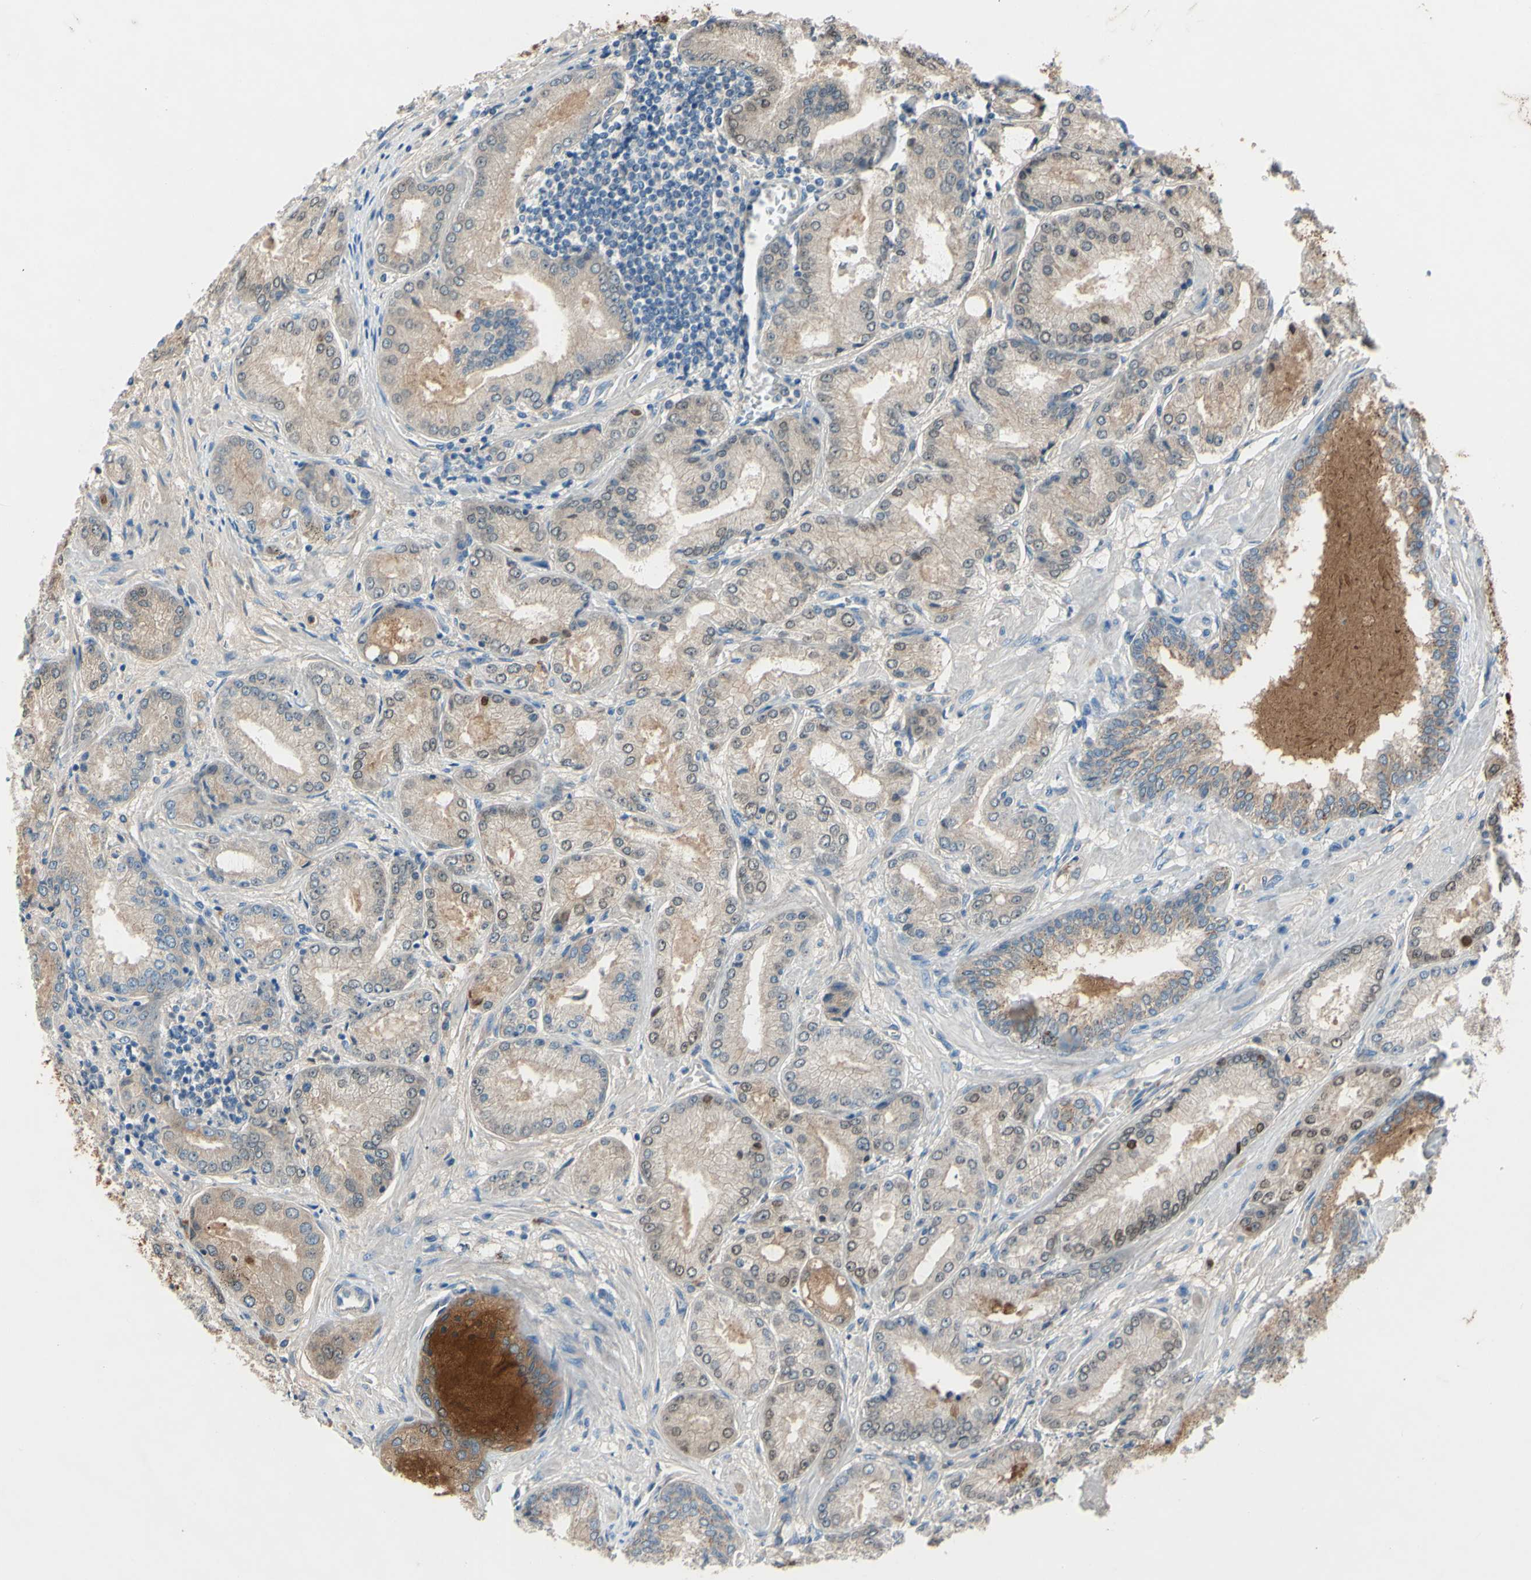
{"staining": {"intensity": "moderate", "quantity": "25%-75%", "location": "cytoplasmic/membranous,nuclear"}, "tissue": "prostate cancer", "cell_type": "Tumor cells", "image_type": "cancer", "snomed": [{"axis": "morphology", "description": "Adenocarcinoma, High grade"}, {"axis": "topography", "description": "Prostate"}], "caption": "Protein expression analysis of human prostate high-grade adenocarcinoma reveals moderate cytoplasmic/membranous and nuclear expression in approximately 25%-75% of tumor cells.", "gene": "ATRN", "patient": {"sex": "male", "age": 59}}